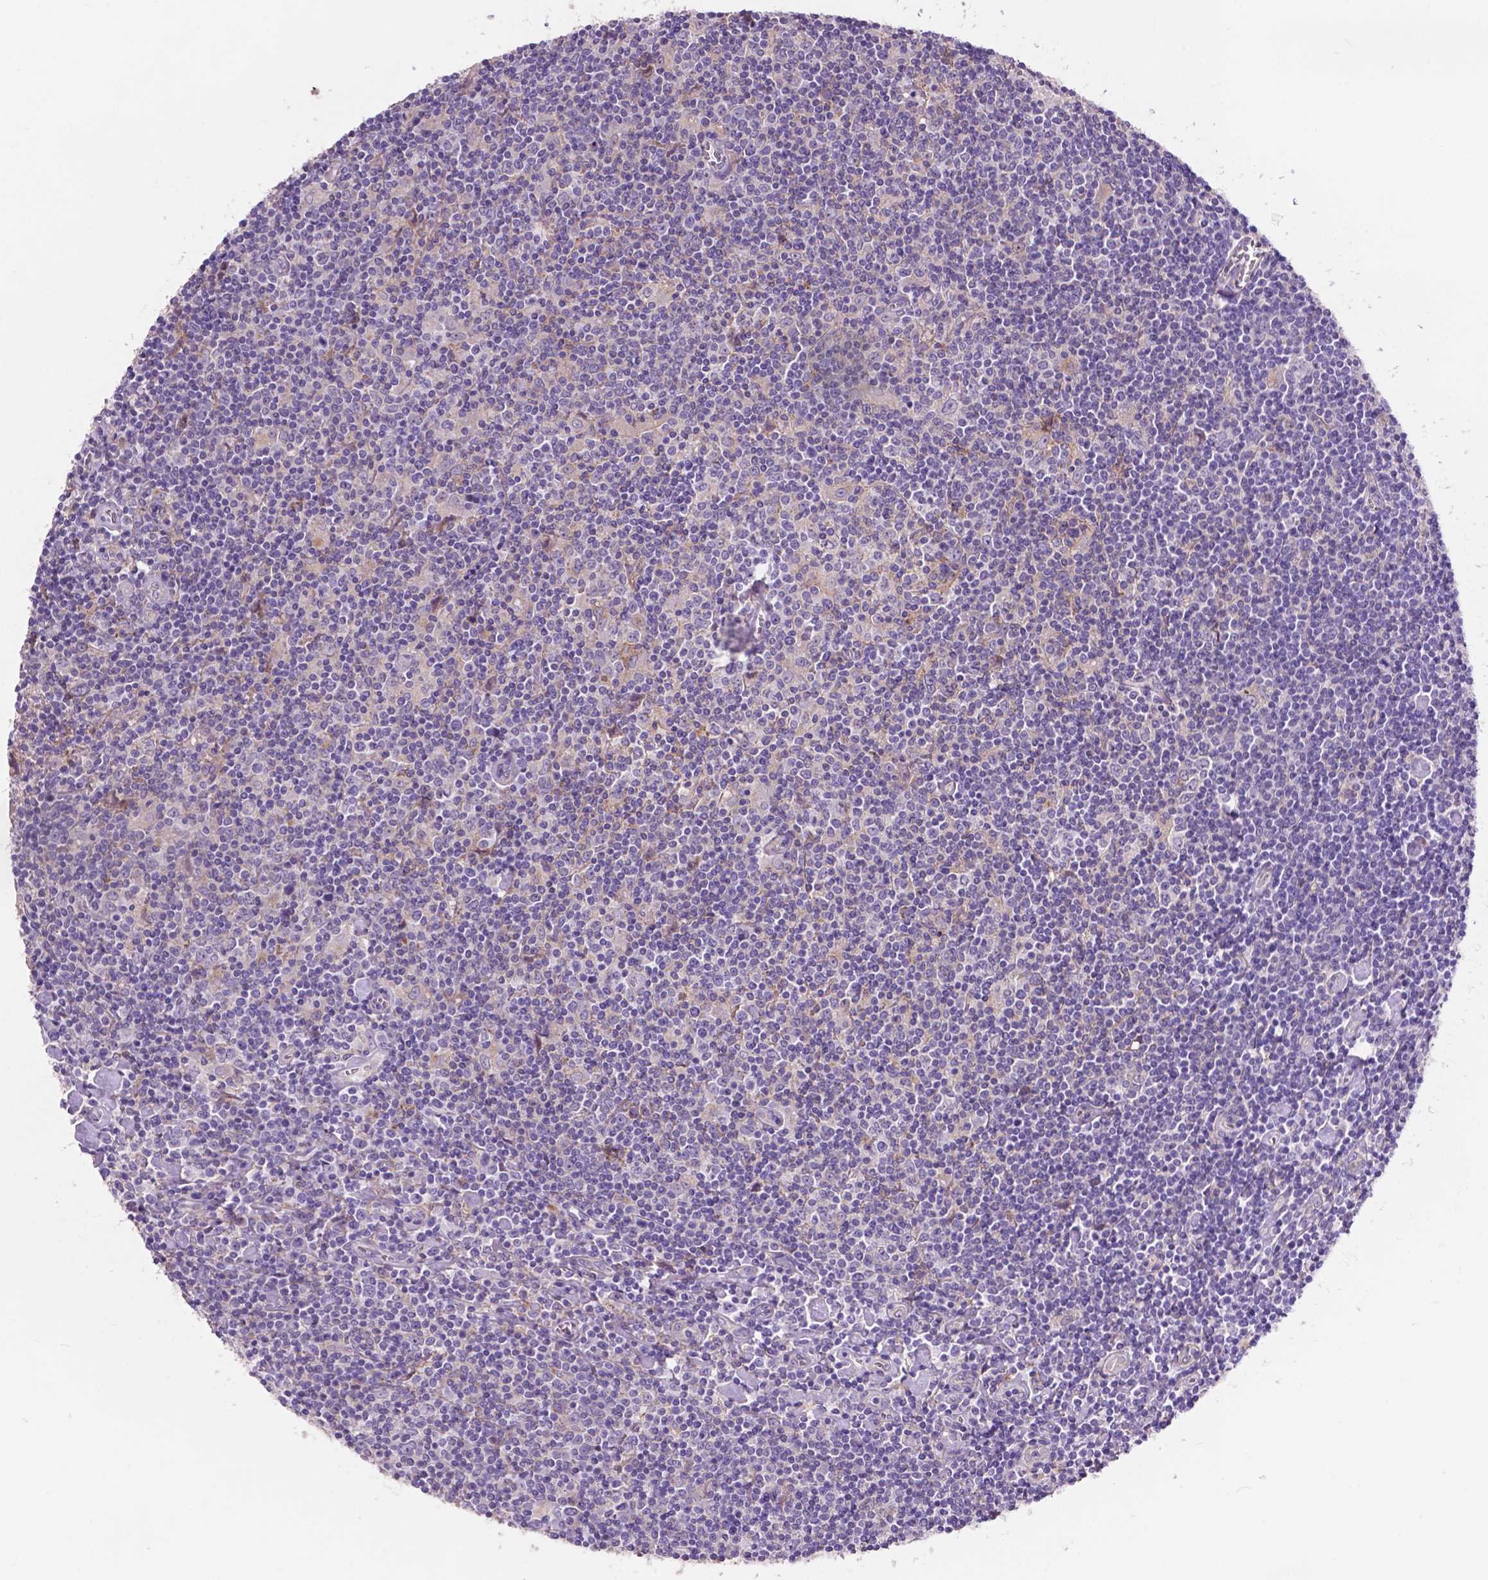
{"staining": {"intensity": "negative", "quantity": "none", "location": "none"}, "tissue": "lymphoma", "cell_type": "Tumor cells", "image_type": "cancer", "snomed": [{"axis": "morphology", "description": "Hodgkin's disease, NOS"}, {"axis": "topography", "description": "Lymph node"}], "caption": "Lymphoma stained for a protein using IHC exhibits no expression tumor cells.", "gene": "PLSCR1", "patient": {"sex": "male", "age": 40}}